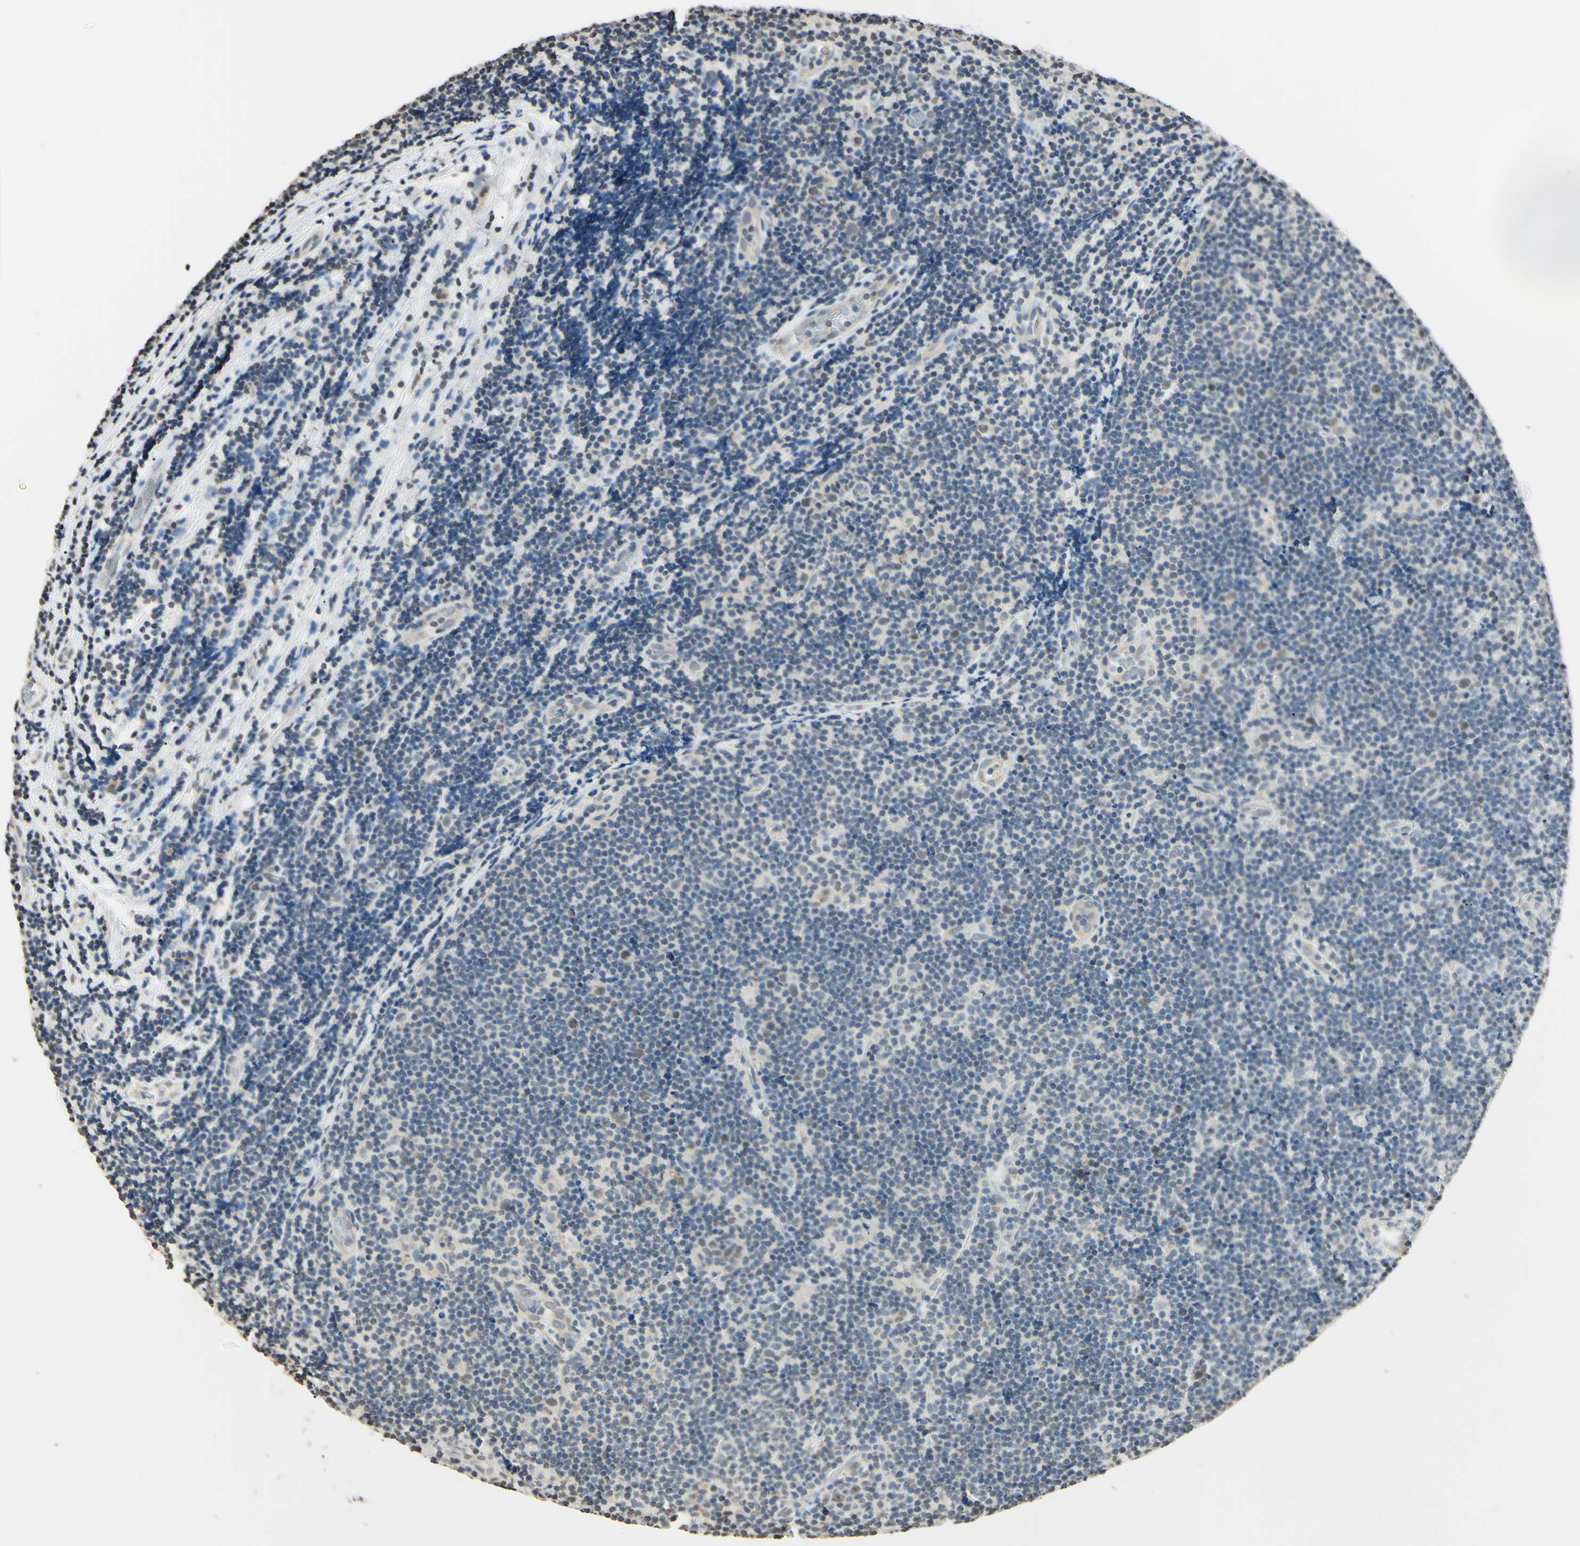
{"staining": {"intensity": "weak", "quantity": "<25%", "location": "nuclear"}, "tissue": "lymphoma", "cell_type": "Tumor cells", "image_type": "cancer", "snomed": [{"axis": "morphology", "description": "Malignant lymphoma, non-Hodgkin's type, Low grade"}, {"axis": "topography", "description": "Lymph node"}], "caption": "Micrograph shows no protein positivity in tumor cells of lymphoma tissue.", "gene": "CDC45", "patient": {"sex": "male", "age": 83}}